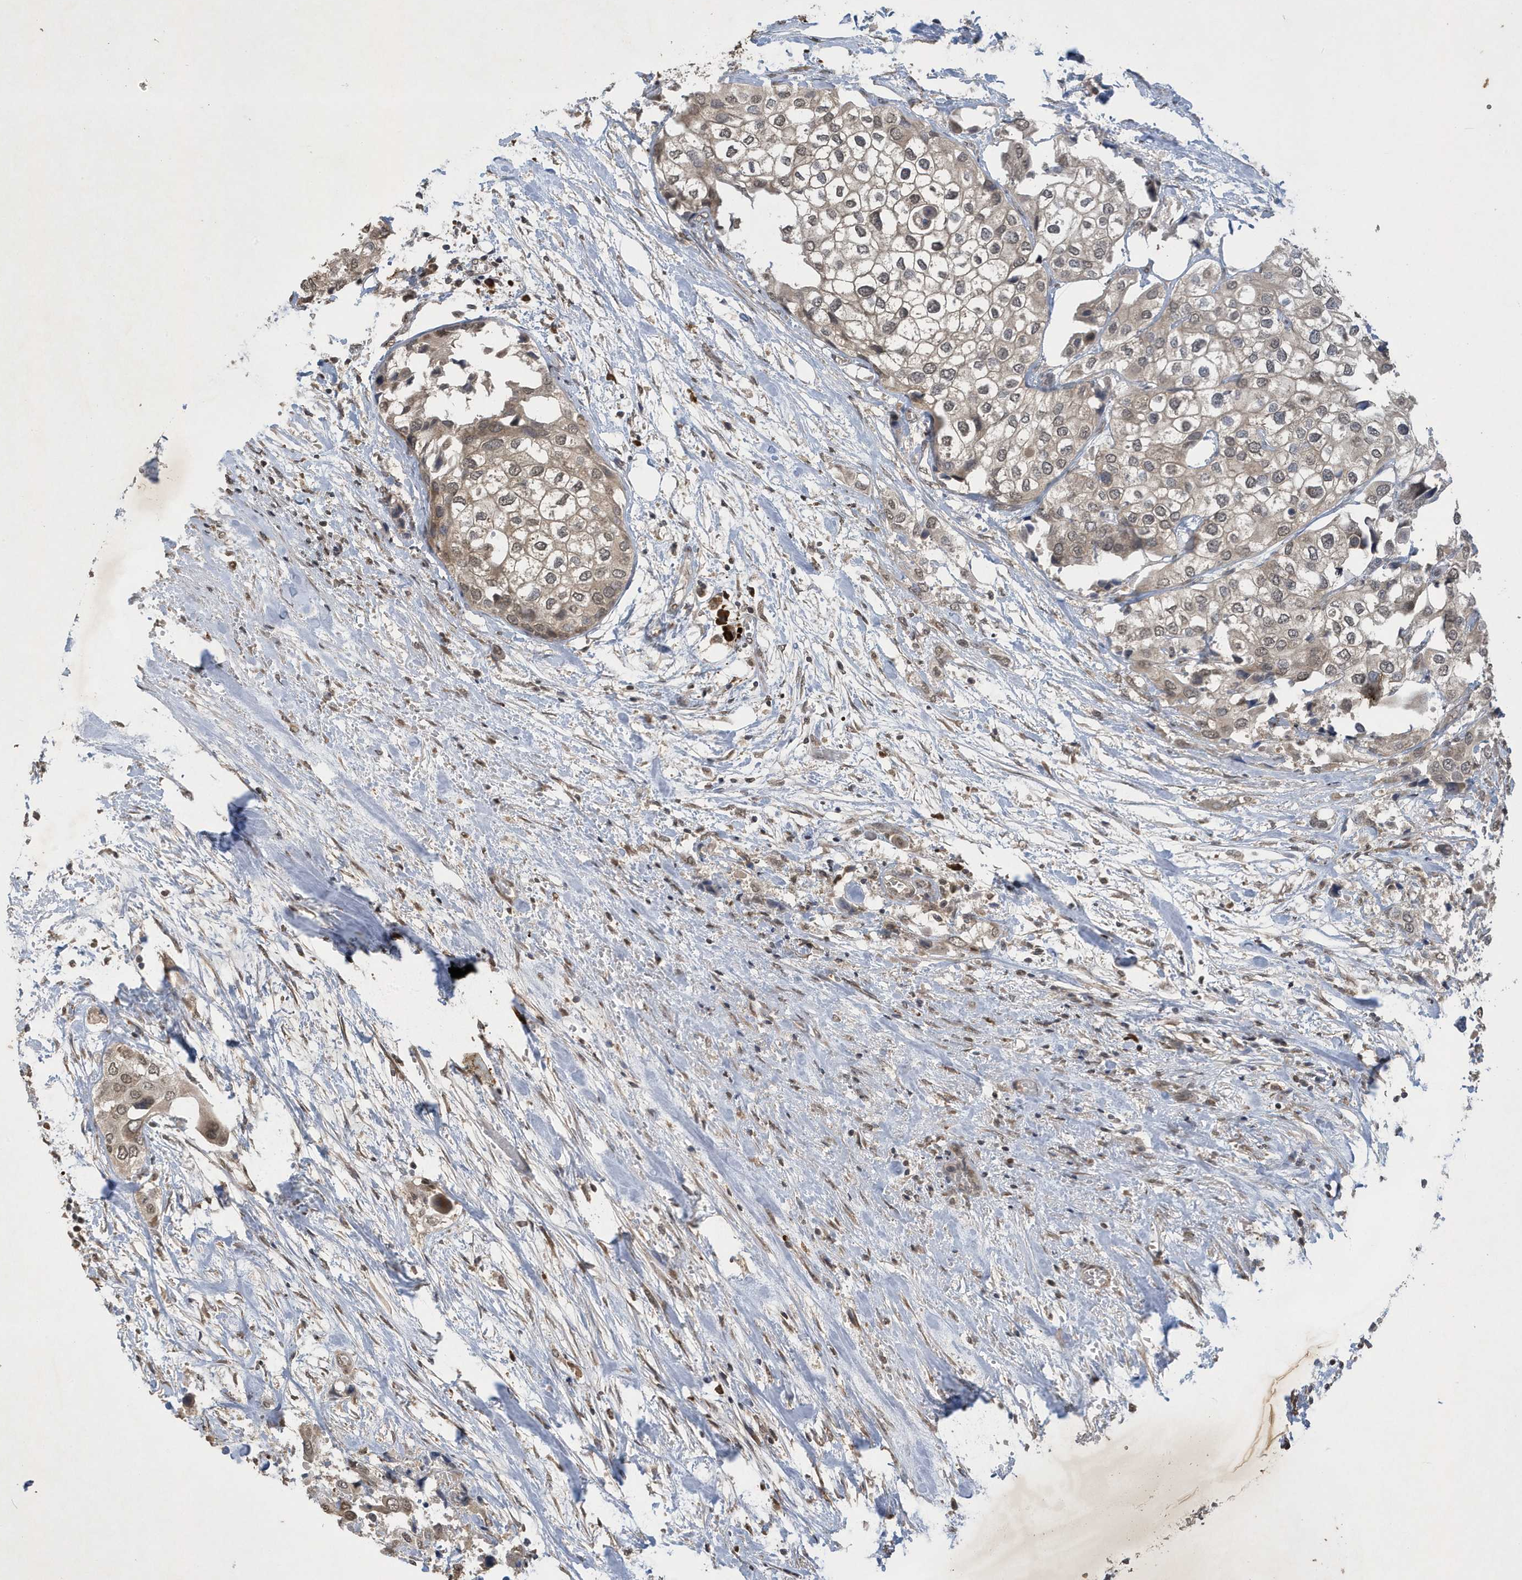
{"staining": {"intensity": "weak", "quantity": ">75%", "location": "cytoplasmic/membranous,nuclear"}, "tissue": "urothelial cancer", "cell_type": "Tumor cells", "image_type": "cancer", "snomed": [{"axis": "morphology", "description": "Urothelial carcinoma, High grade"}, {"axis": "topography", "description": "Urinary bladder"}], "caption": "Protein staining of urothelial carcinoma (high-grade) tissue shows weak cytoplasmic/membranous and nuclear expression in approximately >75% of tumor cells.", "gene": "STX10", "patient": {"sex": "male", "age": 64}}